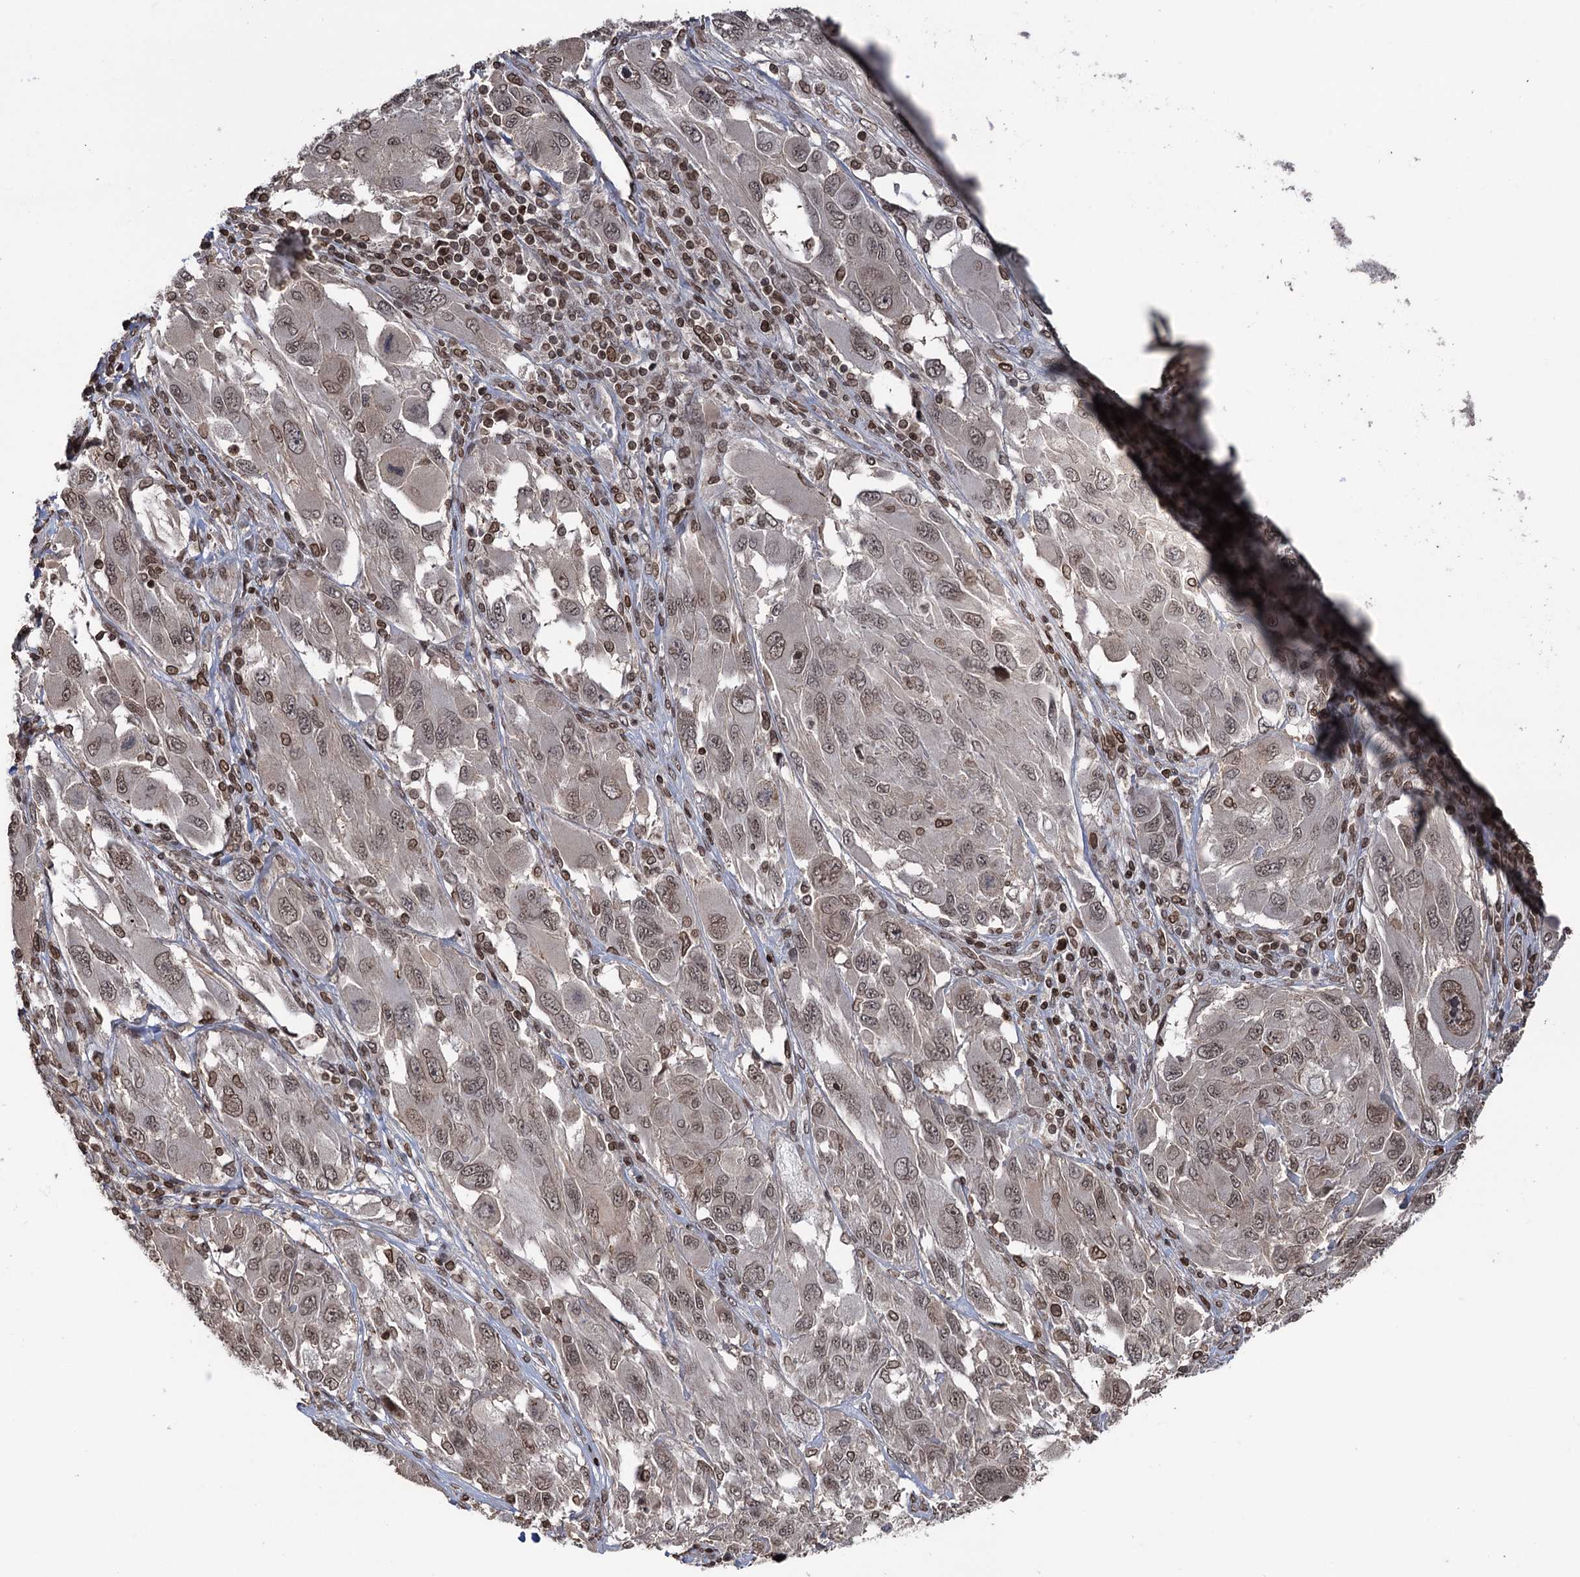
{"staining": {"intensity": "weak", "quantity": ">75%", "location": "nuclear"}, "tissue": "melanoma", "cell_type": "Tumor cells", "image_type": "cancer", "snomed": [{"axis": "morphology", "description": "Malignant melanoma, NOS"}, {"axis": "topography", "description": "Skin"}], "caption": "A high-resolution photomicrograph shows IHC staining of melanoma, which displays weak nuclear staining in about >75% of tumor cells.", "gene": "CCDC77", "patient": {"sex": "female", "age": 91}}